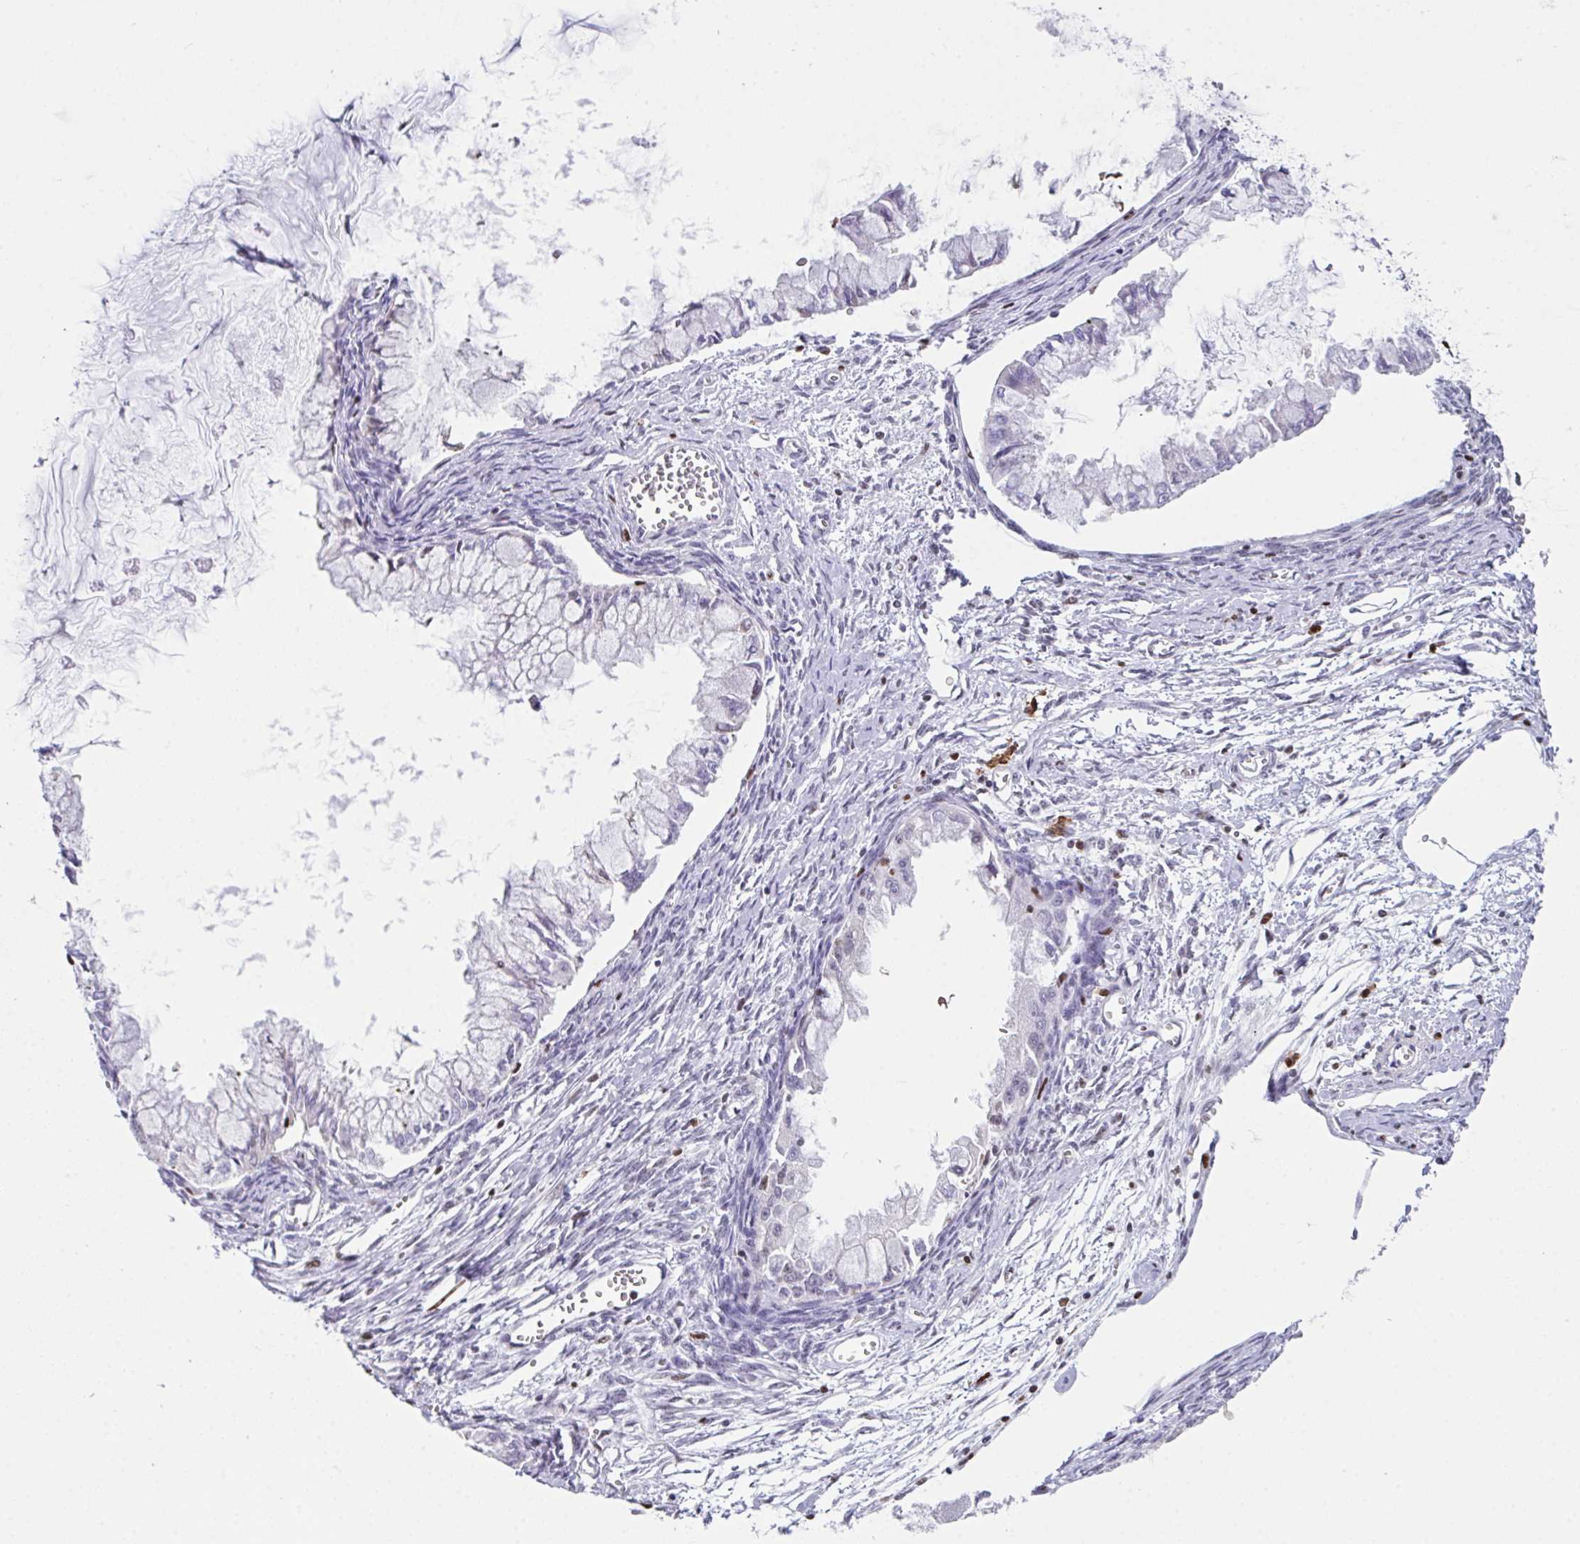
{"staining": {"intensity": "negative", "quantity": "none", "location": "none"}, "tissue": "ovarian cancer", "cell_type": "Tumor cells", "image_type": "cancer", "snomed": [{"axis": "morphology", "description": "Cystadenocarcinoma, mucinous, NOS"}, {"axis": "topography", "description": "Ovary"}], "caption": "IHC of ovarian cancer (mucinous cystadenocarcinoma) demonstrates no positivity in tumor cells. (Brightfield microscopy of DAB immunohistochemistry (IHC) at high magnification).", "gene": "BTBD10", "patient": {"sex": "female", "age": 34}}